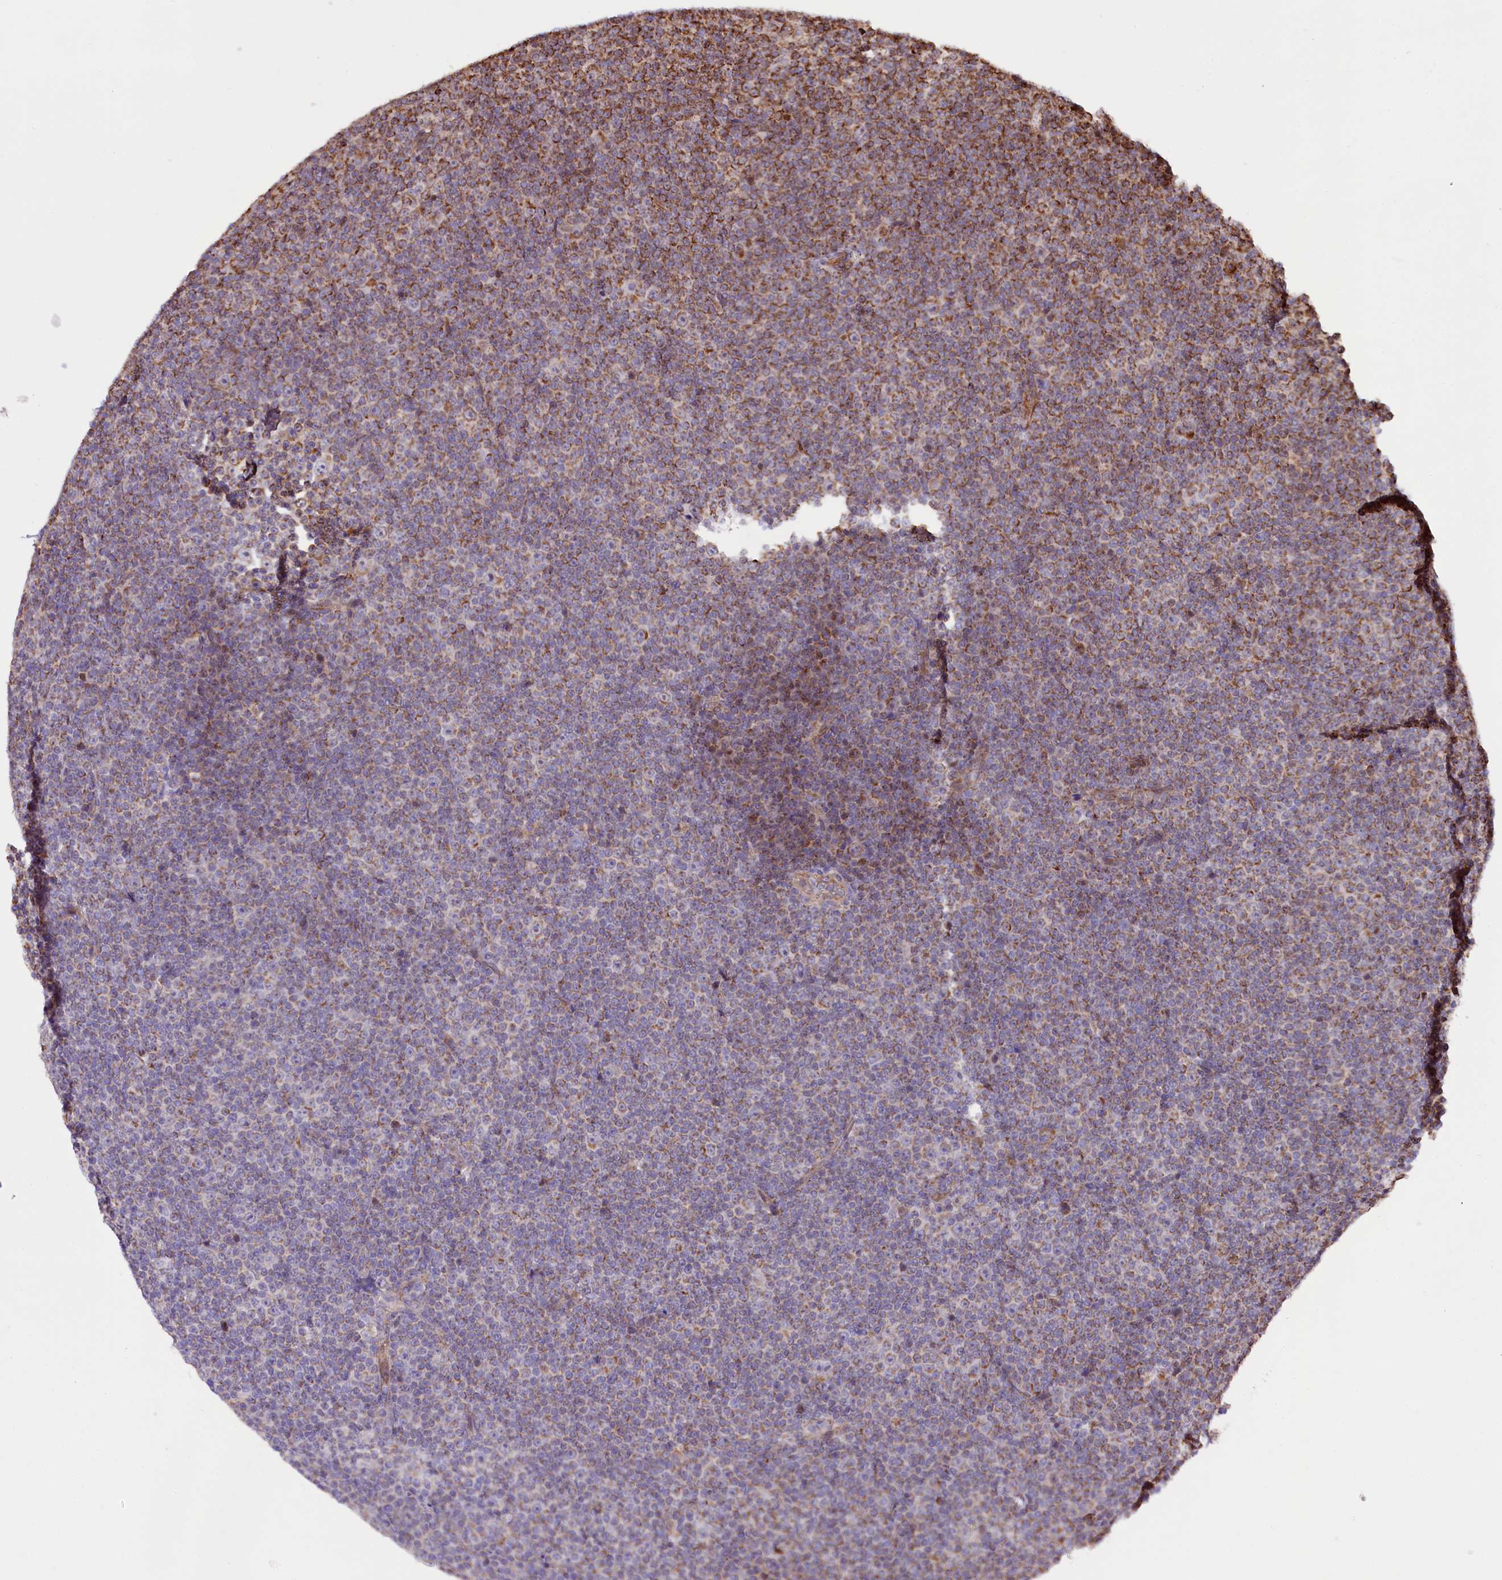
{"staining": {"intensity": "weak", "quantity": "25%-75%", "location": "cytoplasmic/membranous"}, "tissue": "lymphoma", "cell_type": "Tumor cells", "image_type": "cancer", "snomed": [{"axis": "morphology", "description": "Malignant lymphoma, non-Hodgkin's type, Low grade"}, {"axis": "topography", "description": "Lymph node"}], "caption": "This micrograph displays malignant lymphoma, non-Hodgkin's type (low-grade) stained with immunohistochemistry (IHC) to label a protein in brown. The cytoplasmic/membranous of tumor cells show weak positivity for the protein. Nuclei are counter-stained blue.", "gene": "ST7", "patient": {"sex": "female", "age": 67}}